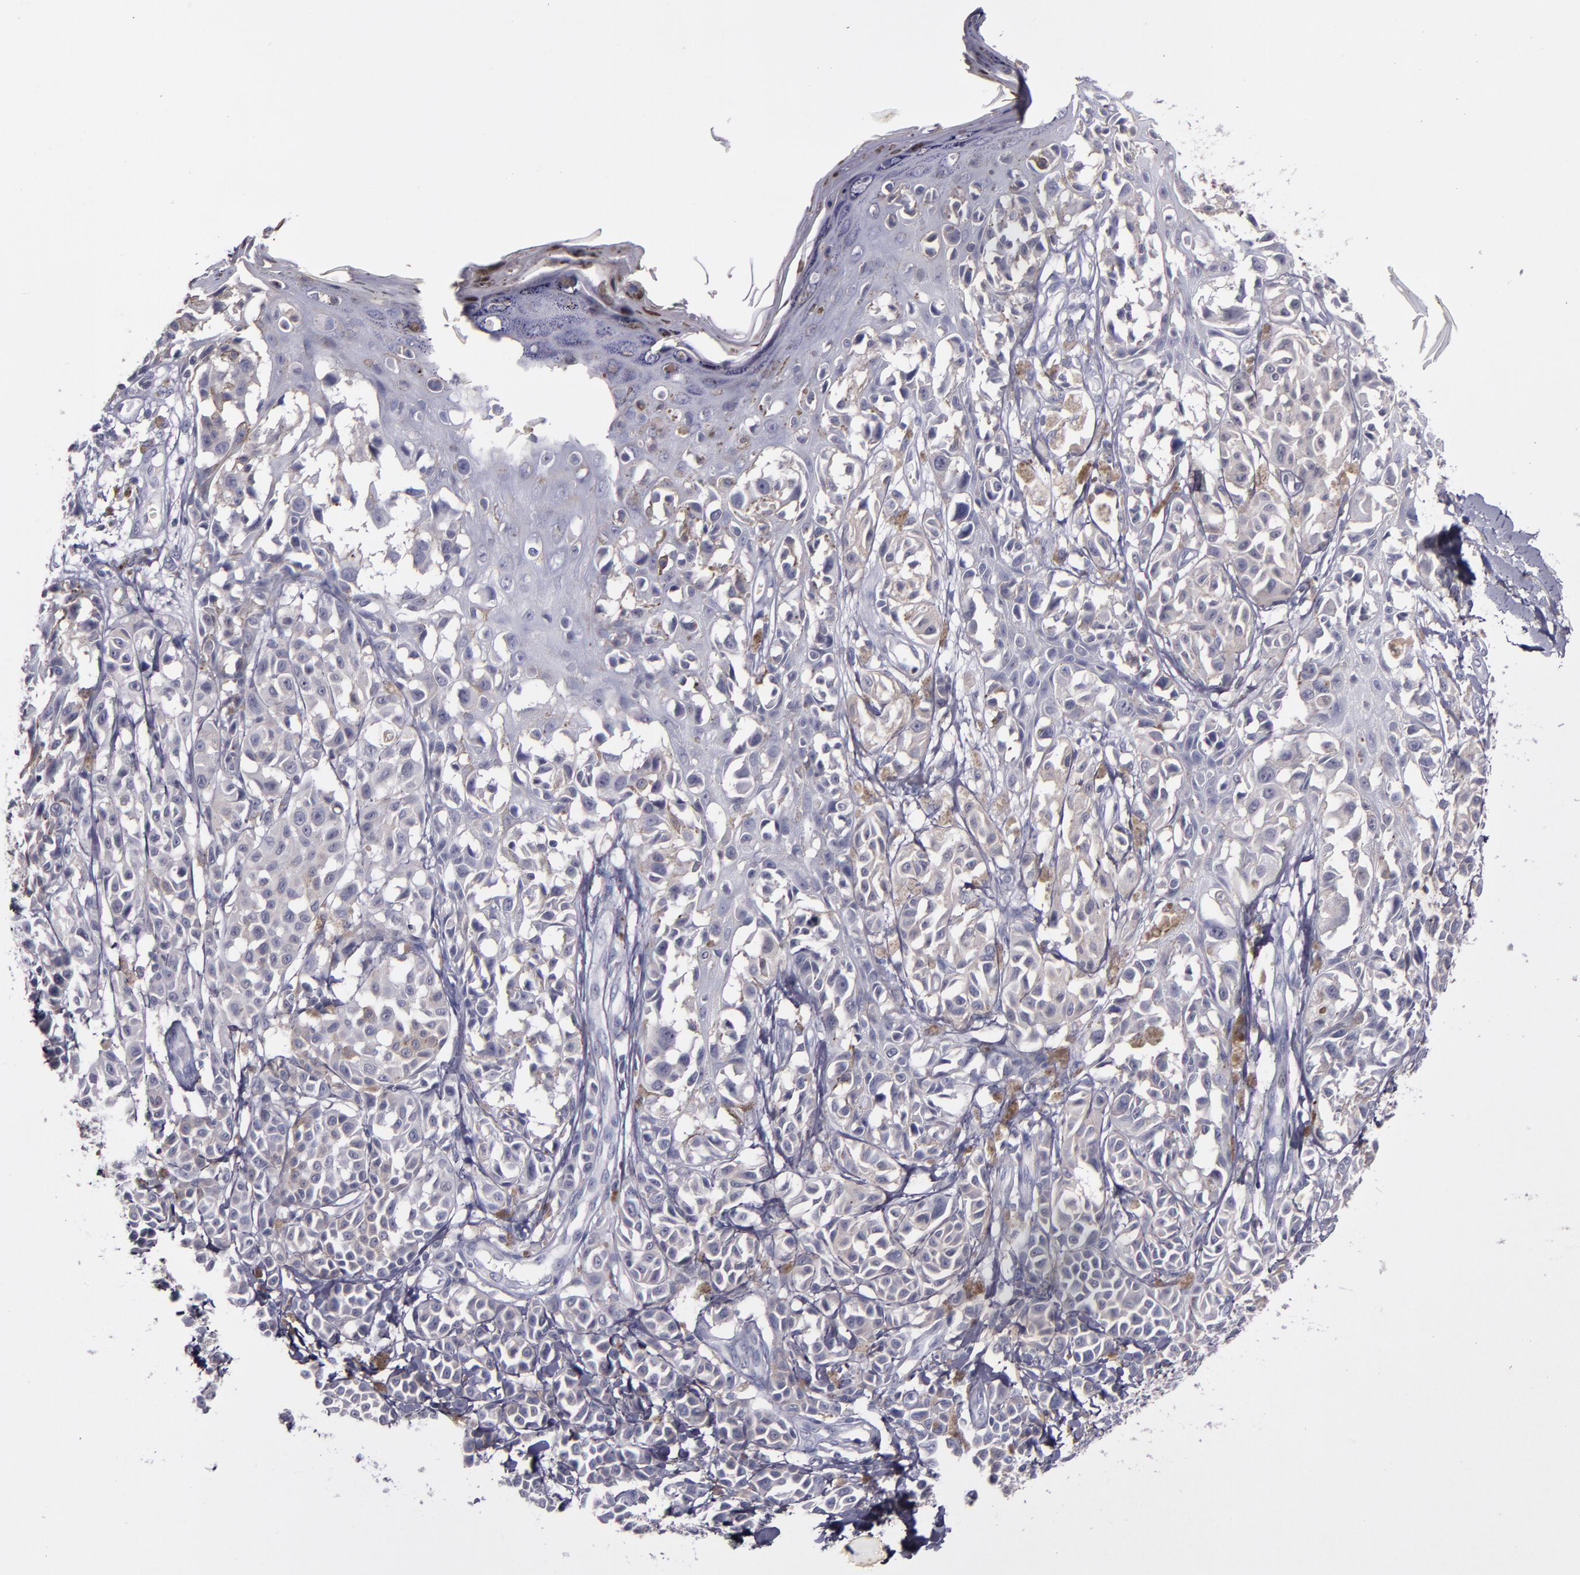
{"staining": {"intensity": "weak", "quantity": "<25%", "location": "cytoplasmic/membranous"}, "tissue": "melanoma", "cell_type": "Tumor cells", "image_type": "cancer", "snomed": [{"axis": "morphology", "description": "Malignant melanoma, NOS"}, {"axis": "topography", "description": "Skin"}], "caption": "A photomicrograph of melanoma stained for a protein shows no brown staining in tumor cells.", "gene": "MFGE8", "patient": {"sex": "female", "age": 38}}